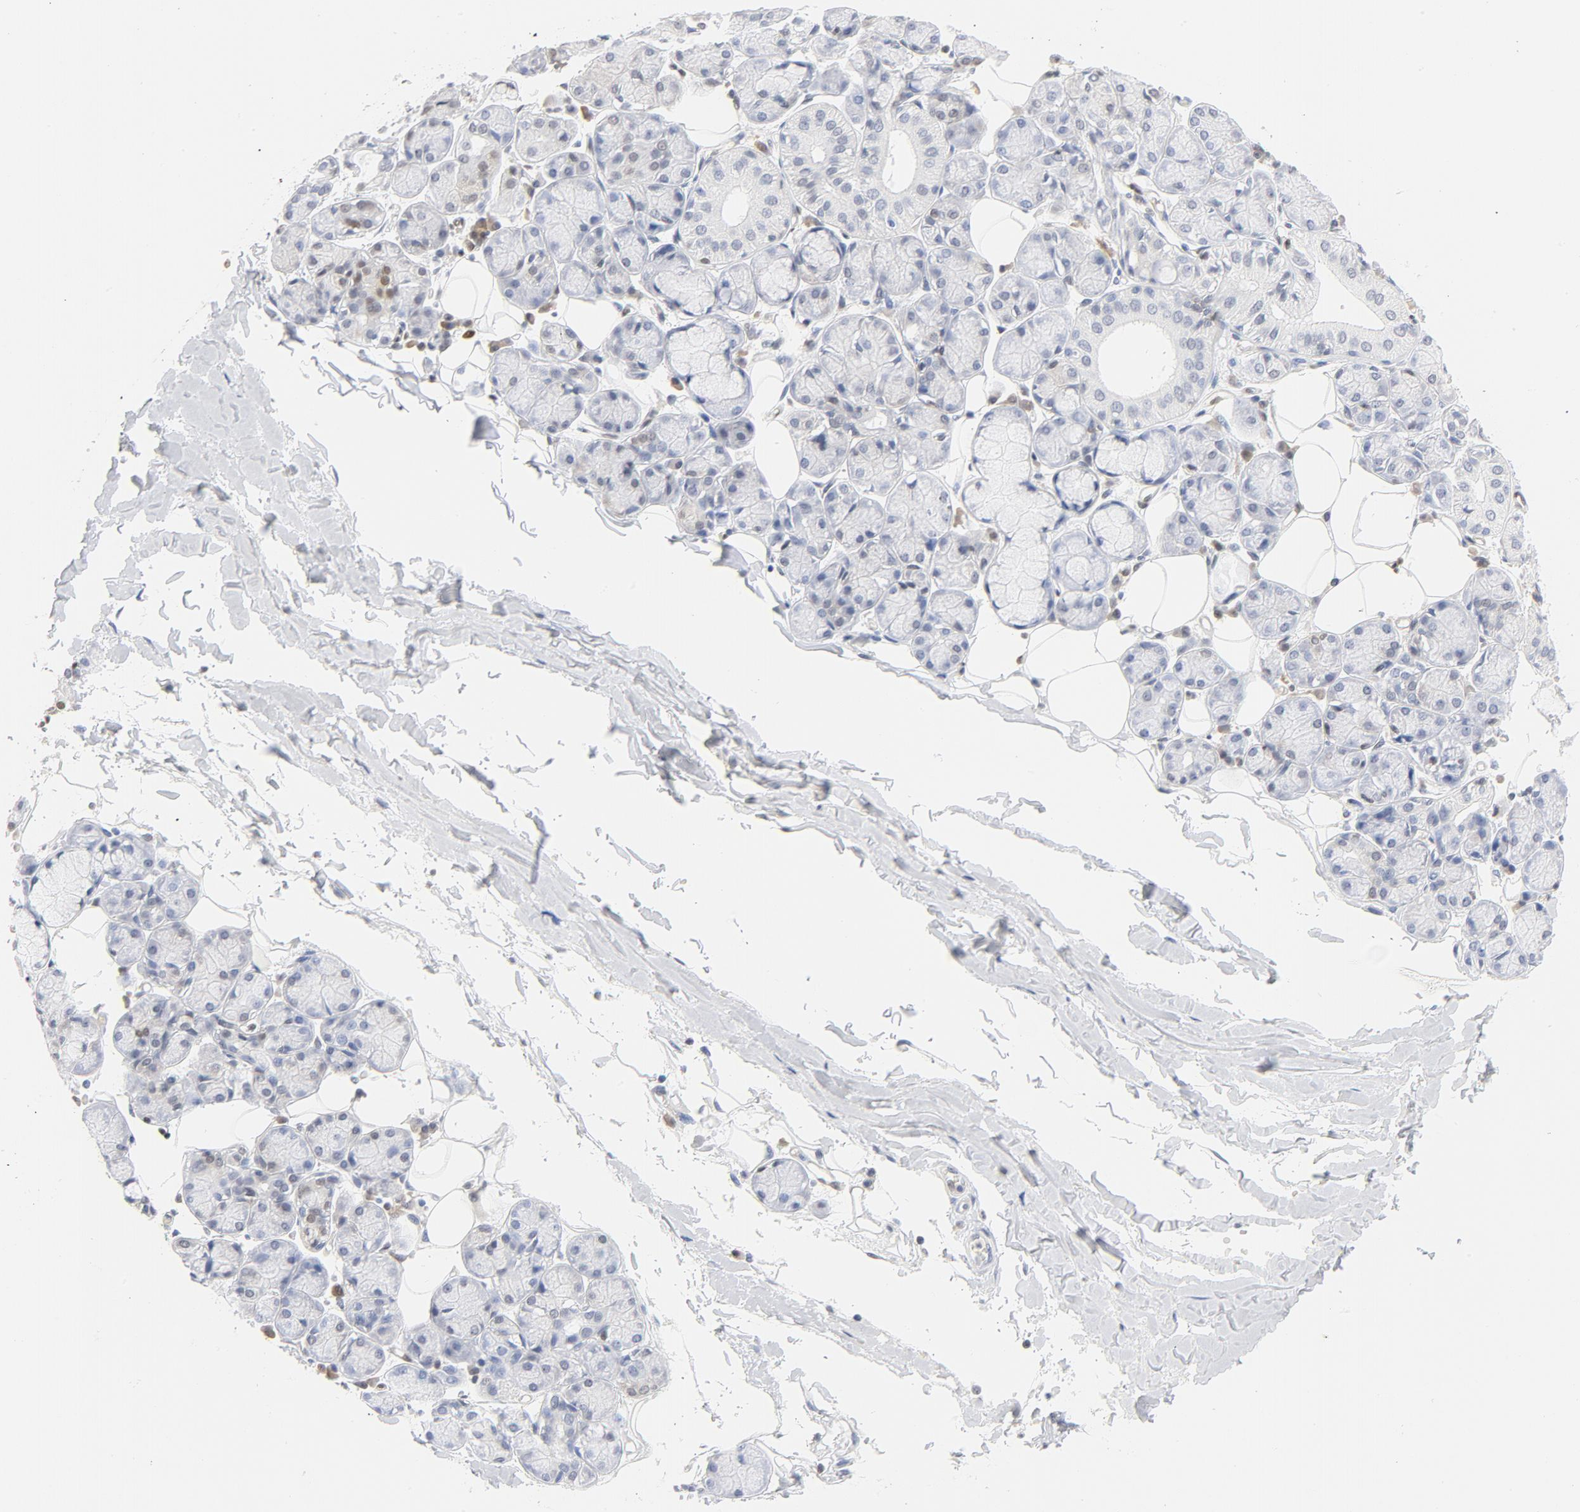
{"staining": {"intensity": "weak", "quantity": "<25%", "location": "nuclear"}, "tissue": "salivary gland", "cell_type": "Glandular cells", "image_type": "normal", "snomed": [{"axis": "morphology", "description": "Normal tissue, NOS"}, {"axis": "topography", "description": "Salivary gland"}], "caption": "The histopathology image exhibits no significant expression in glandular cells of salivary gland.", "gene": "CDKN1B", "patient": {"sex": "male", "age": 54}}